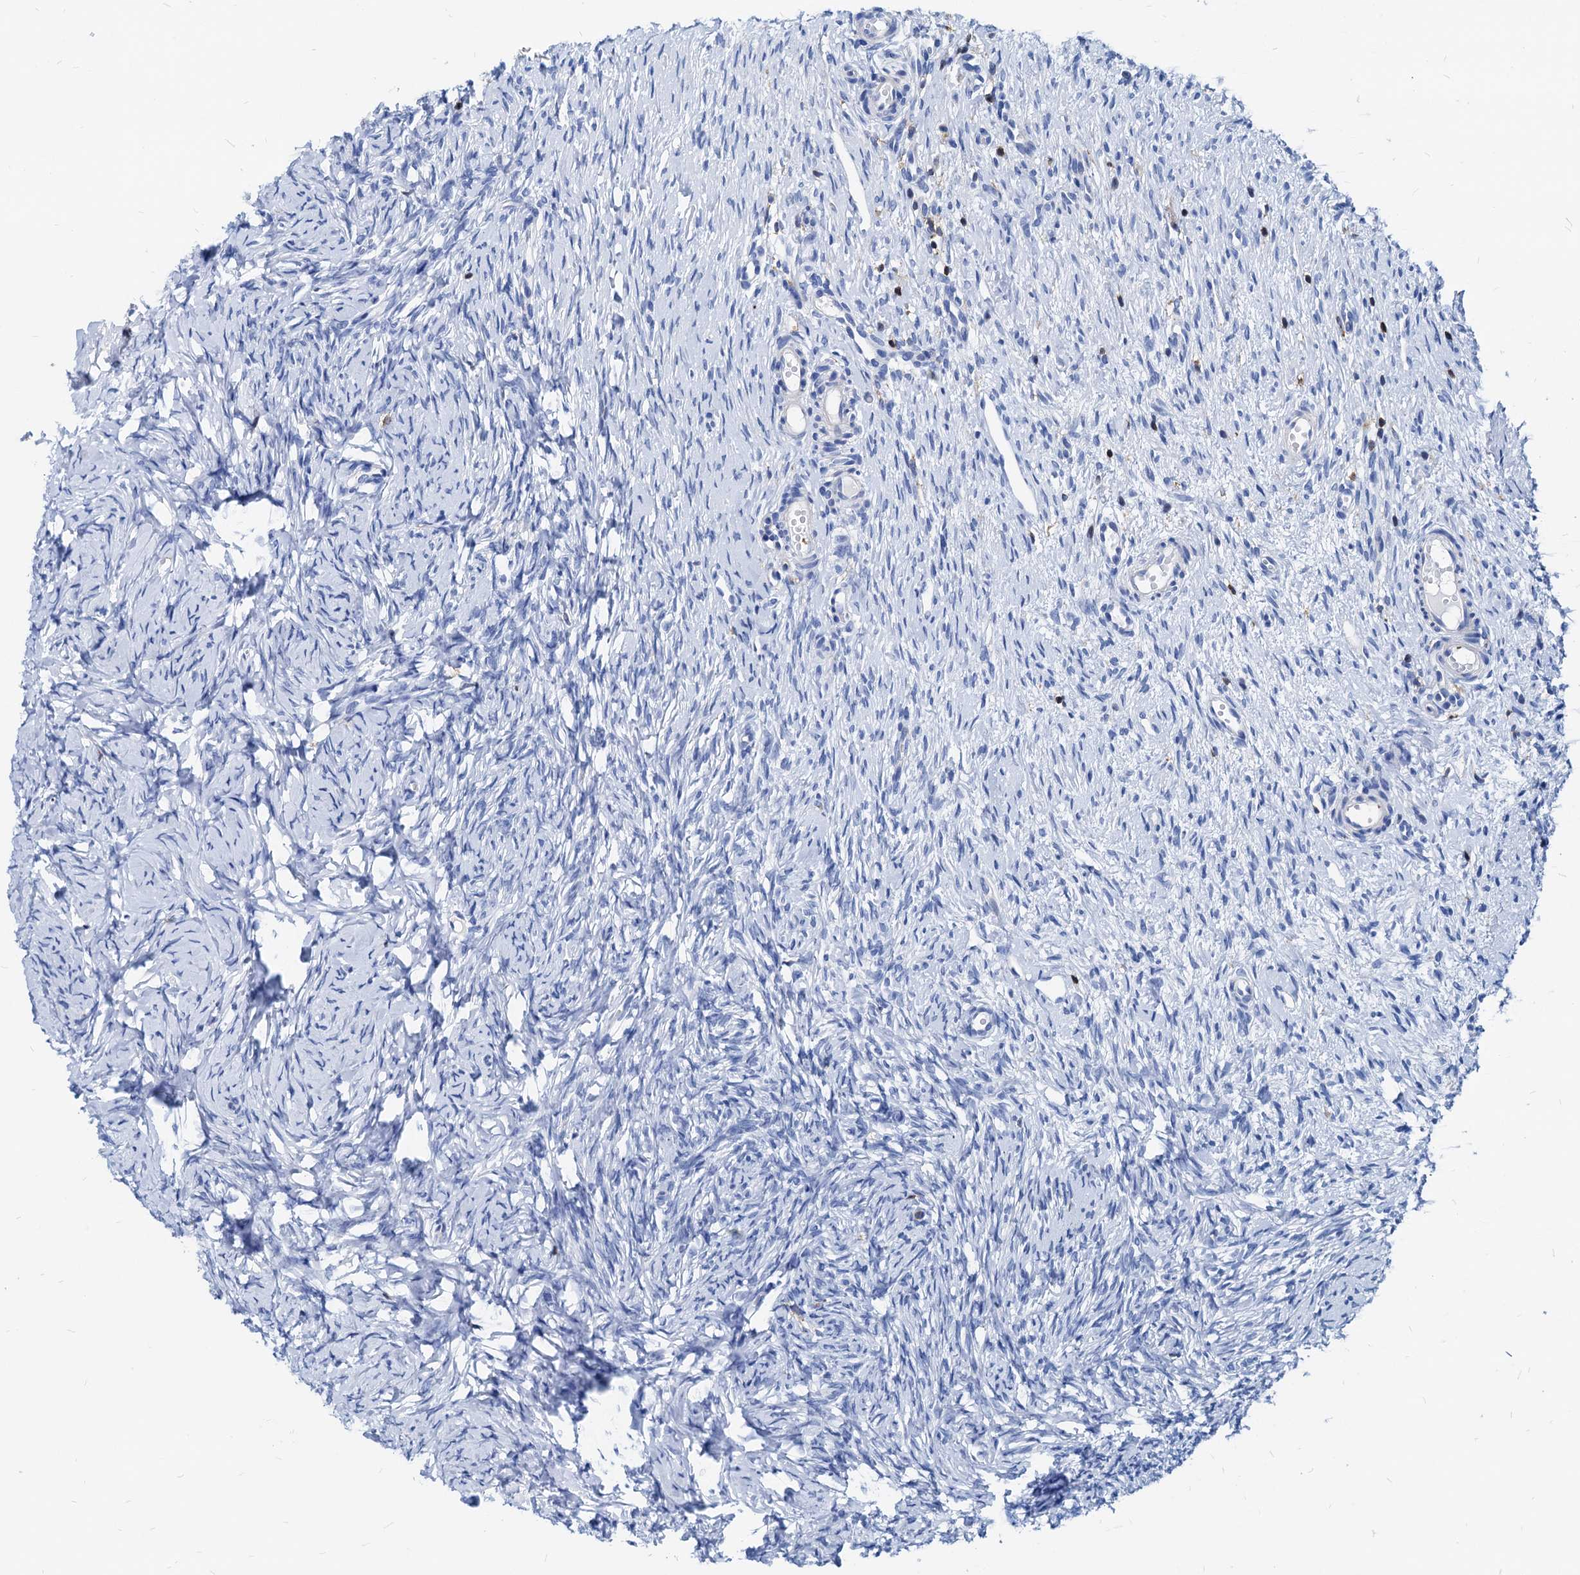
{"staining": {"intensity": "negative", "quantity": "none", "location": "none"}, "tissue": "ovary", "cell_type": "Ovarian stroma cells", "image_type": "normal", "snomed": [{"axis": "morphology", "description": "Normal tissue, NOS"}, {"axis": "topography", "description": "Ovary"}], "caption": "The image reveals no staining of ovarian stroma cells in benign ovary.", "gene": "LCP2", "patient": {"sex": "female", "age": 51}}